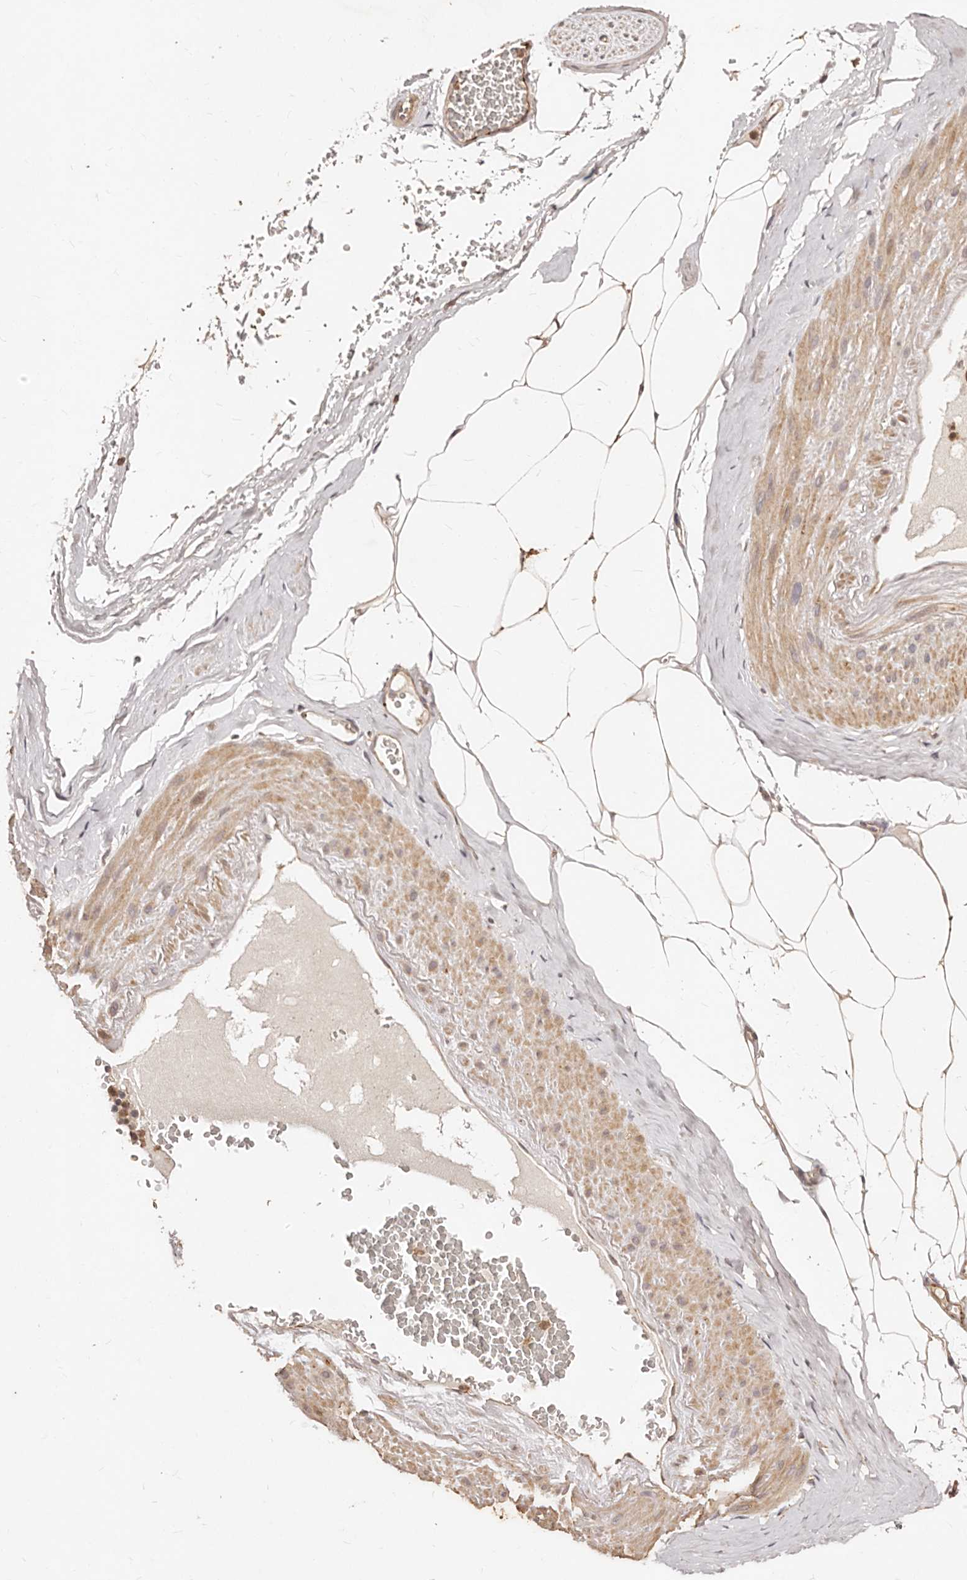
{"staining": {"intensity": "moderate", "quantity": ">75%", "location": "cytoplasmic/membranous"}, "tissue": "adipose tissue", "cell_type": "Adipocytes", "image_type": "normal", "snomed": [{"axis": "morphology", "description": "Normal tissue, NOS"}, {"axis": "morphology", "description": "Adenocarcinoma, Low grade"}, {"axis": "topography", "description": "Prostate"}, {"axis": "topography", "description": "Peripheral nerve tissue"}], "caption": "A medium amount of moderate cytoplasmic/membranous expression is seen in about >75% of adipocytes in normal adipose tissue. The staining is performed using DAB brown chromogen to label protein expression. The nuclei are counter-stained blue using hematoxylin.", "gene": "CCL14", "patient": {"sex": "male", "age": 63}}